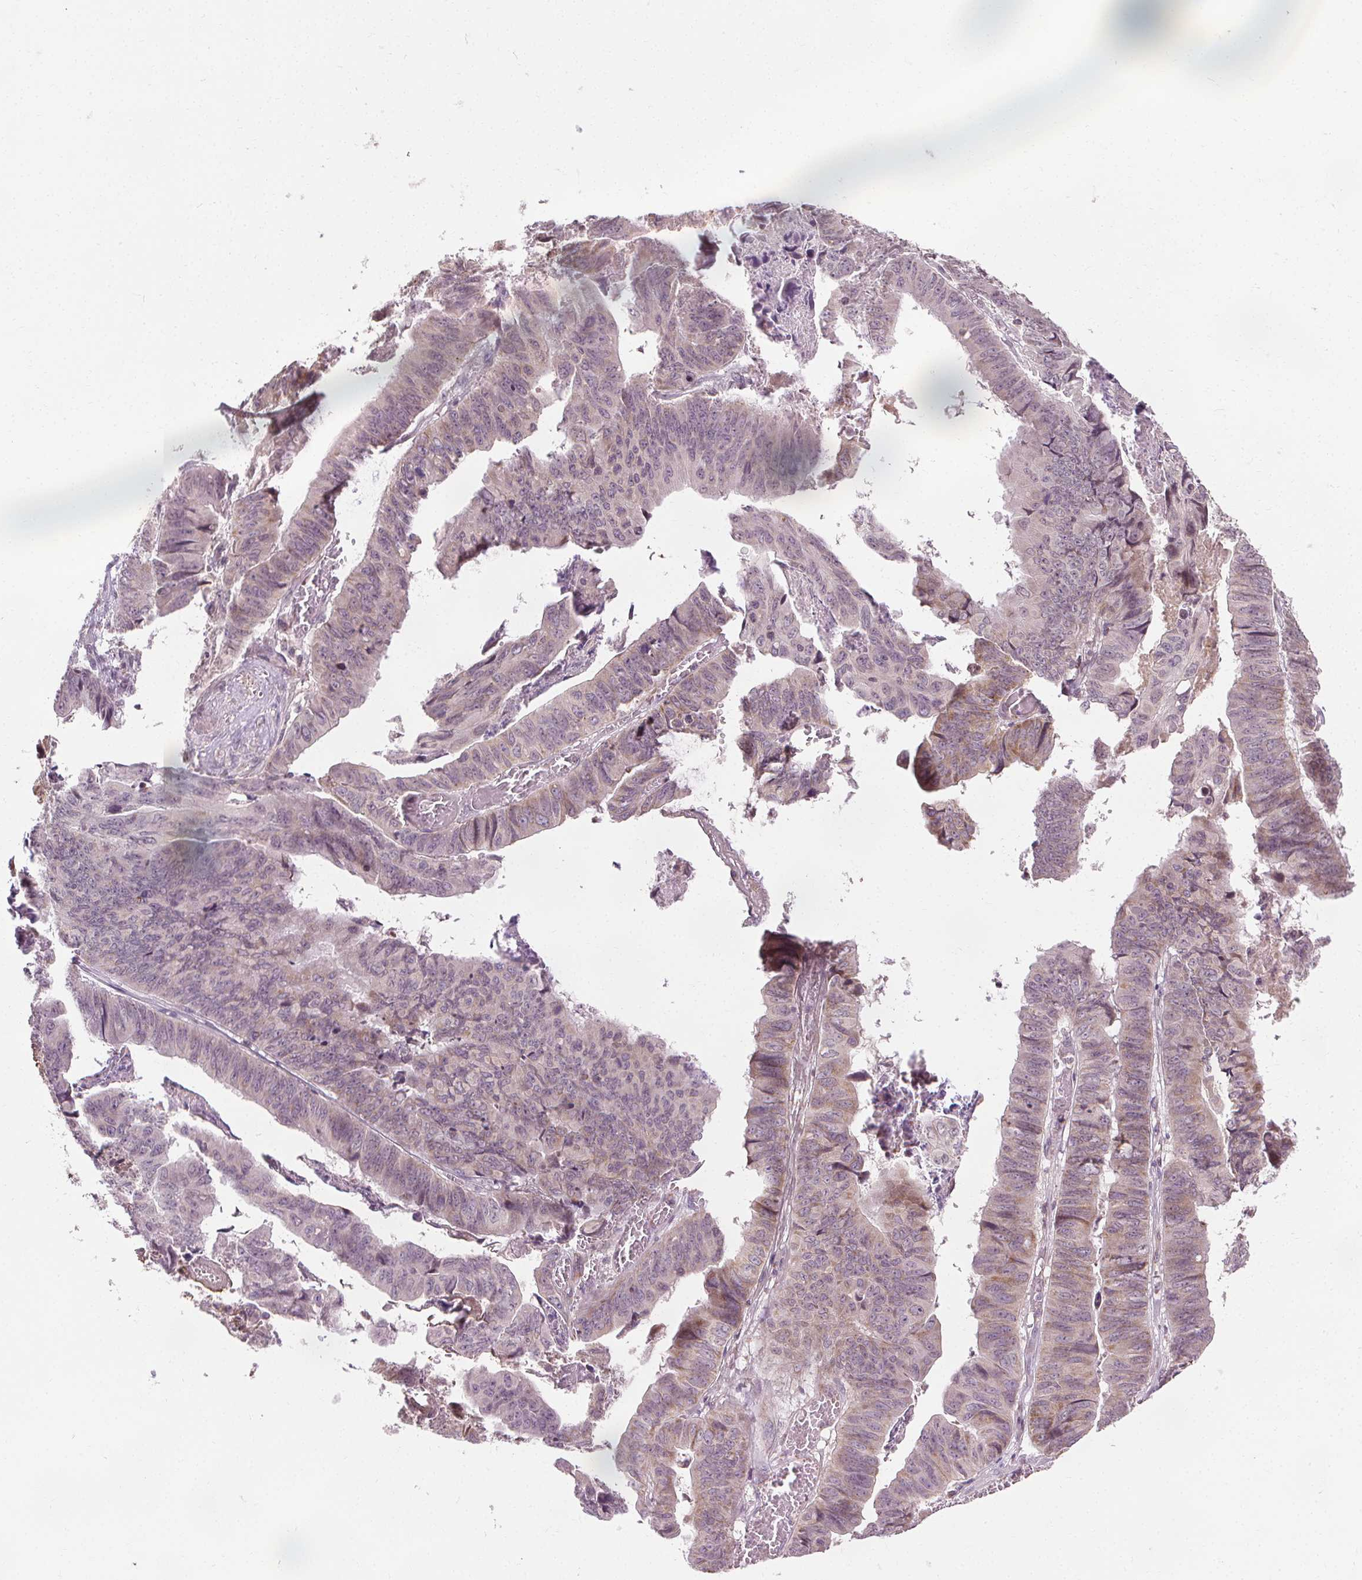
{"staining": {"intensity": "moderate", "quantity": "<25%", "location": "cytoplasmic/membranous"}, "tissue": "stomach cancer", "cell_type": "Tumor cells", "image_type": "cancer", "snomed": [{"axis": "morphology", "description": "Adenocarcinoma, NOS"}, {"axis": "topography", "description": "Stomach, lower"}], "caption": "A brown stain highlights moderate cytoplasmic/membranous staining of a protein in human adenocarcinoma (stomach) tumor cells. (Brightfield microscopy of DAB IHC at high magnification).", "gene": "LFNG", "patient": {"sex": "male", "age": 77}}